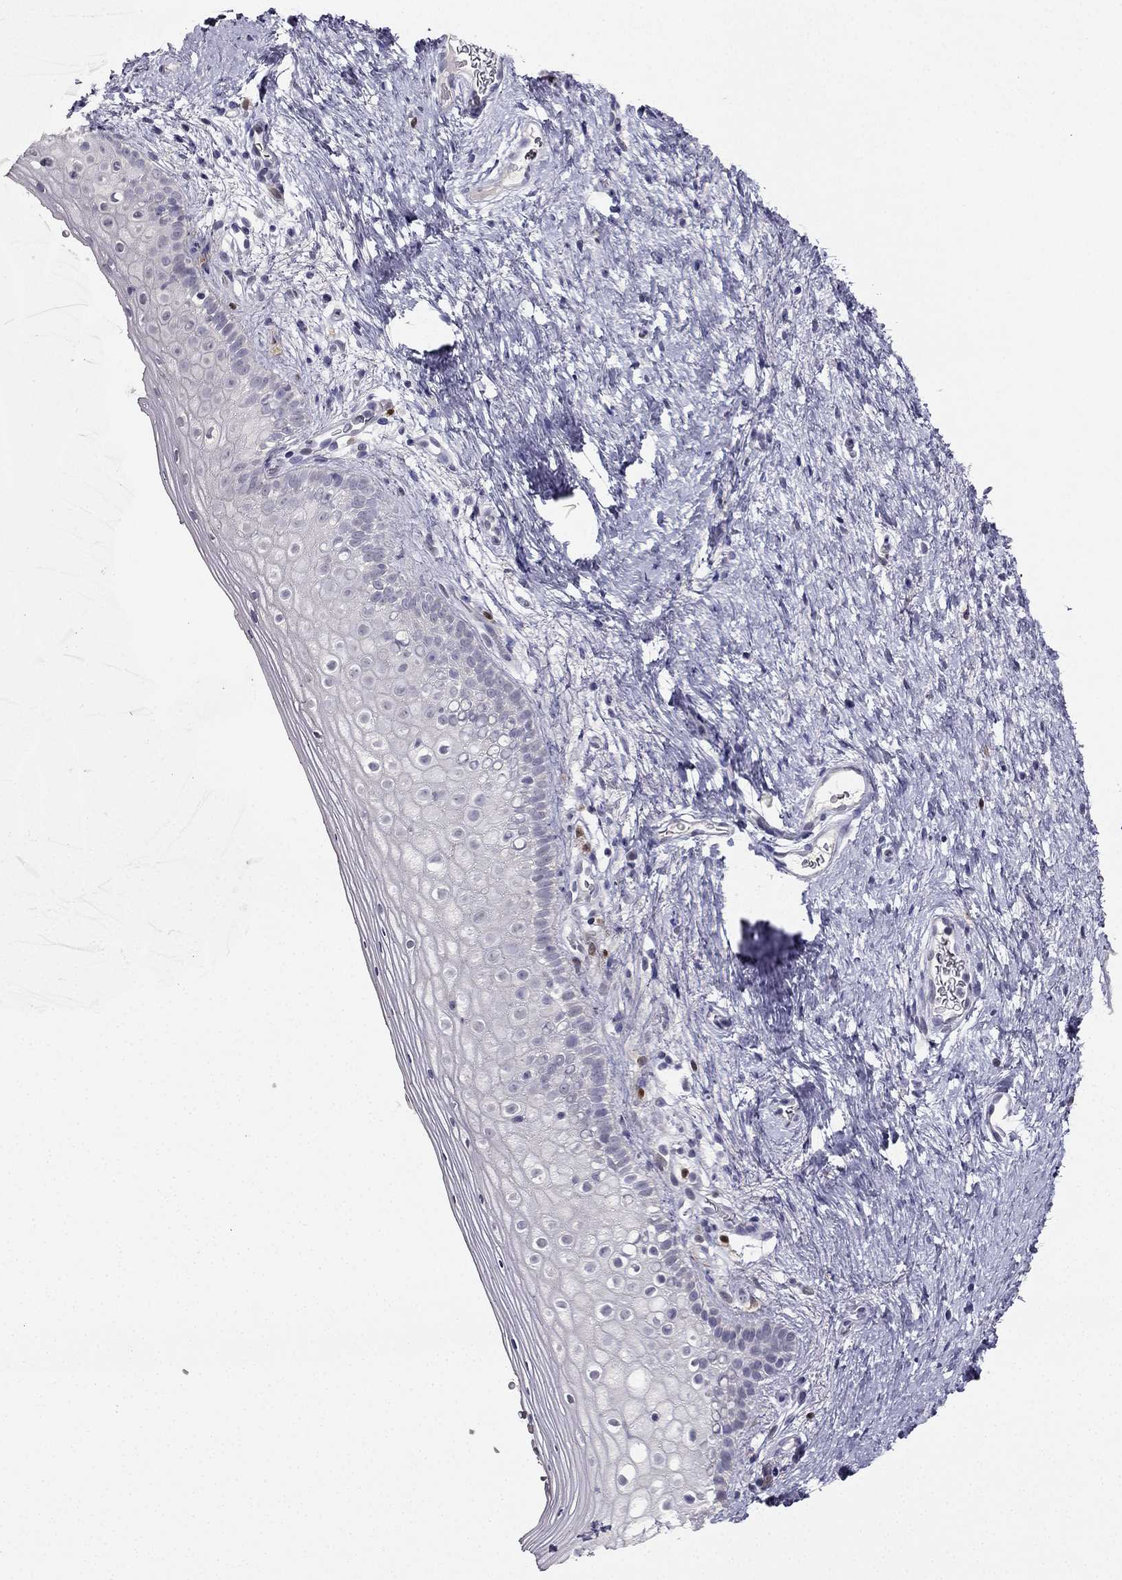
{"staining": {"intensity": "negative", "quantity": "none", "location": "none"}, "tissue": "vagina", "cell_type": "Squamous epithelial cells", "image_type": "normal", "snomed": [{"axis": "morphology", "description": "Normal tissue, NOS"}, {"axis": "topography", "description": "Vagina"}], "caption": "Squamous epithelial cells show no significant staining in normal vagina. (DAB immunohistochemistry, high magnification).", "gene": "CALB2", "patient": {"sex": "female", "age": 47}}